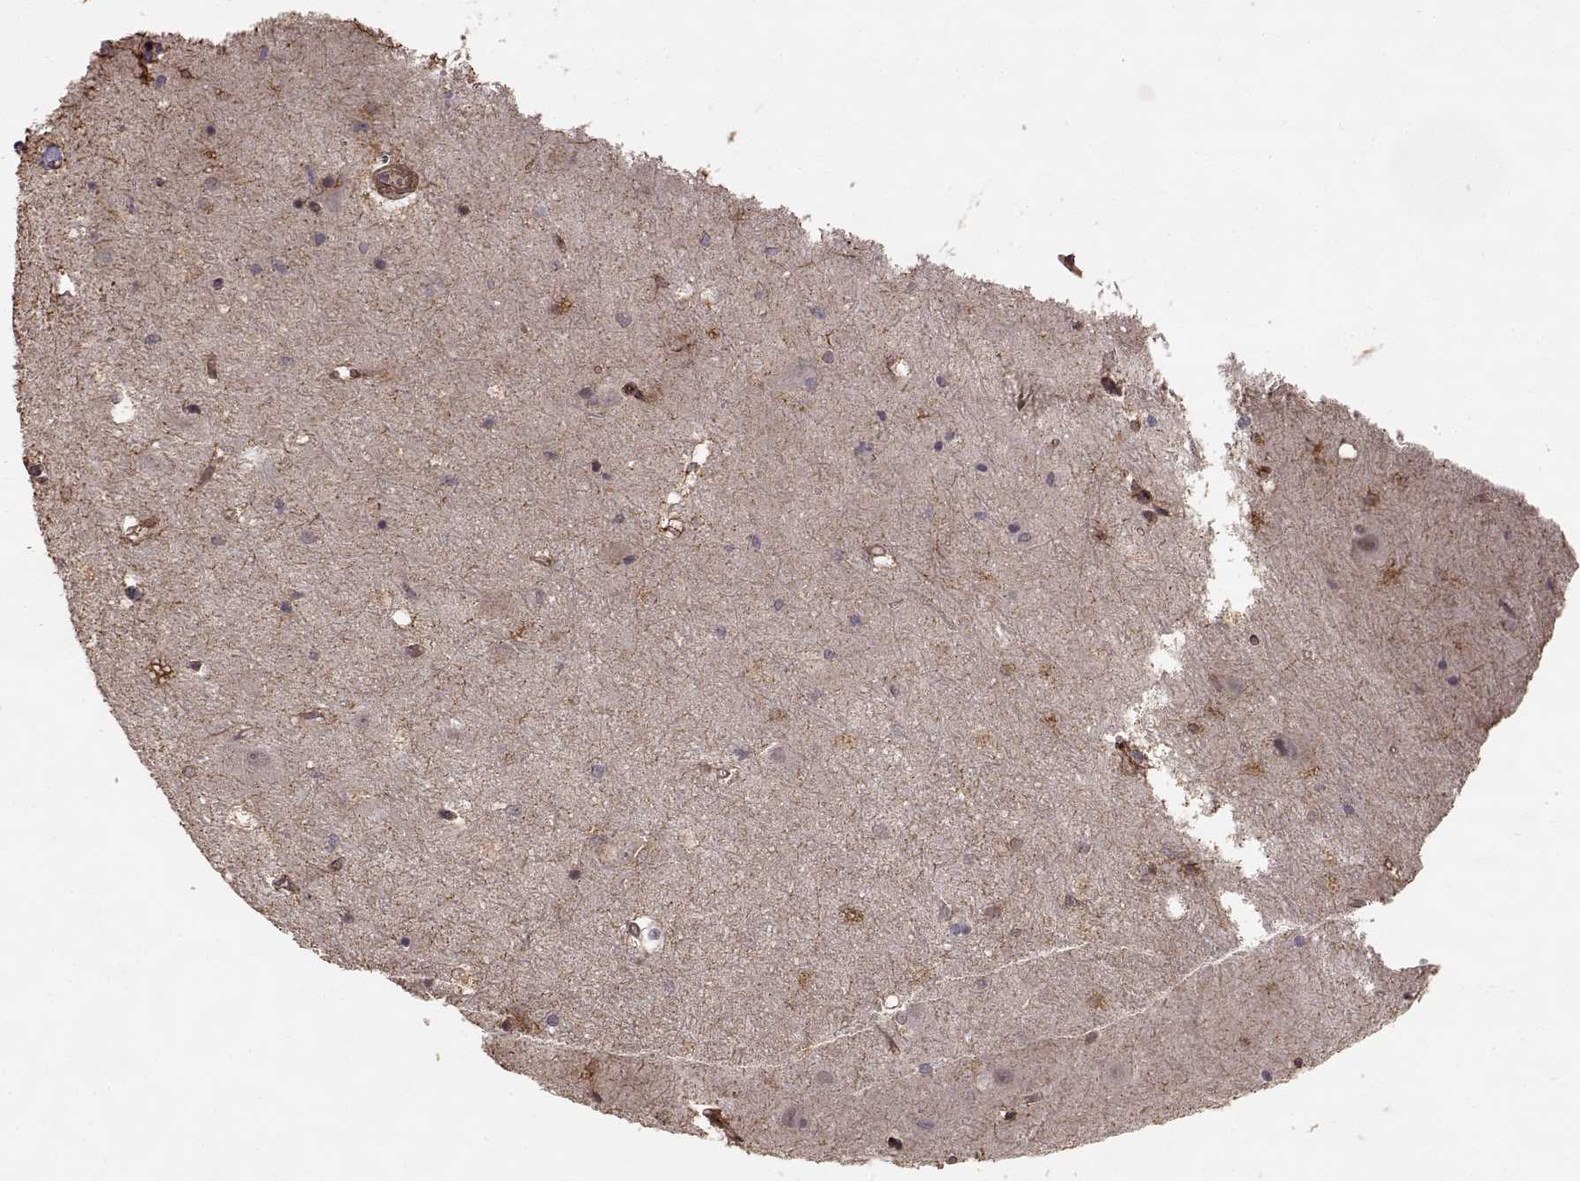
{"staining": {"intensity": "weak", "quantity": "<25%", "location": "cytoplasmic/membranous"}, "tissue": "hippocampus", "cell_type": "Glial cells", "image_type": "normal", "snomed": [{"axis": "morphology", "description": "Normal tissue, NOS"}, {"axis": "topography", "description": "Hippocampus"}], "caption": "Hippocampus was stained to show a protein in brown. There is no significant positivity in glial cells. The staining is performed using DAB (3,3'-diaminobenzidine) brown chromogen with nuclei counter-stained in using hematoxylin.", "gene": "FSTL1", "patient": {"sex": "male", "age": 44}}